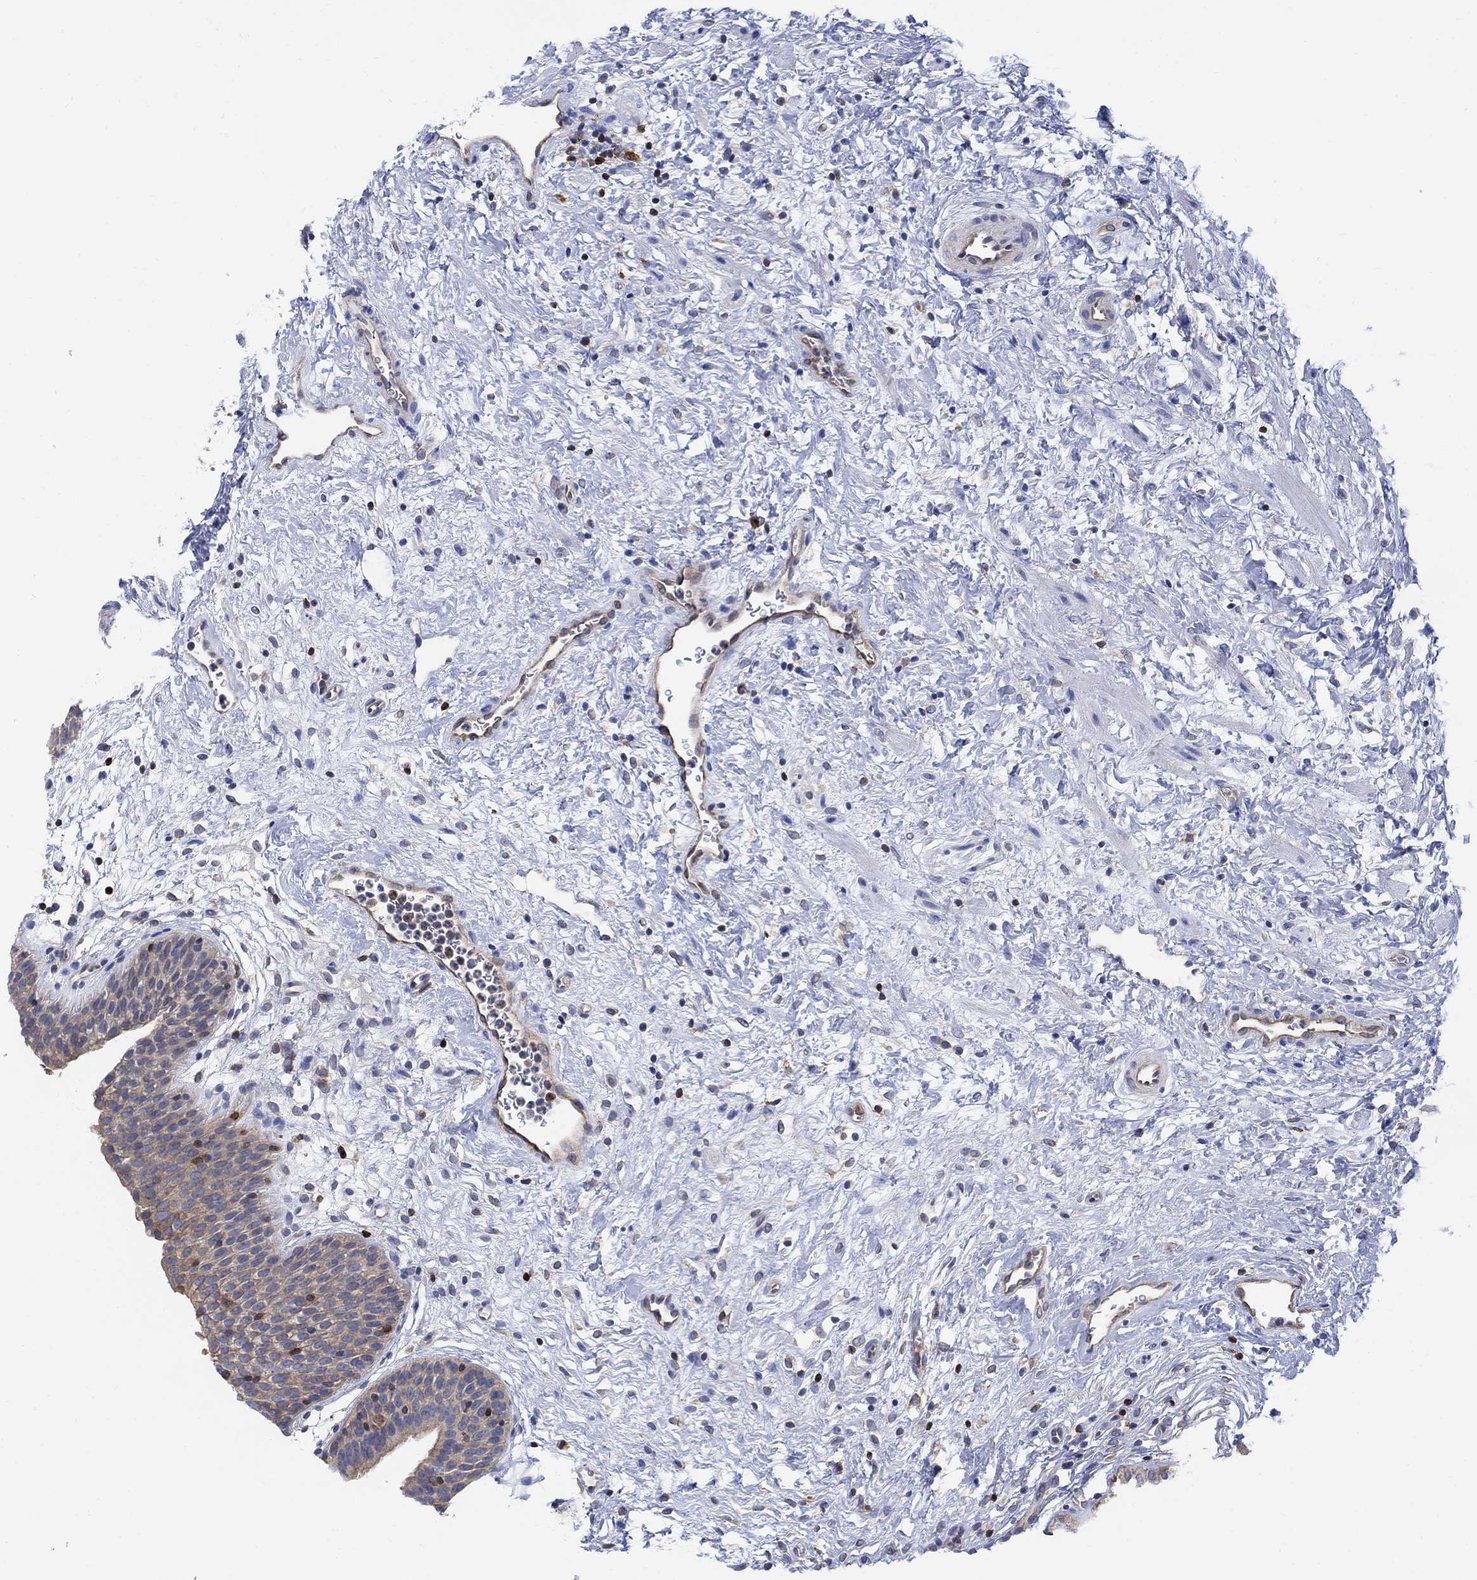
{"staining": {"intensity": "moderate", "quantity": "25%-75%", "location": "cytoplasmic/membranous"}, "tissue": "urinary bladder", "cell_type": "Urothelial cells", "image_type": "normal", "snomed": [{"axis": "morphology", "description": "Normal tissue, NOS"}, {"axis": "topography", "description": "Urinary bladder"}], "caption": "Immunohistochemical staining of normal human urinary bladder demonstrates moderate cytoplasmic/membranous protein positivity in about 25%-75% of urothelial cells. Nuclei are stained in blue.", "gene": "GBP5", "patient": {"sex": "male", "age": 37}}